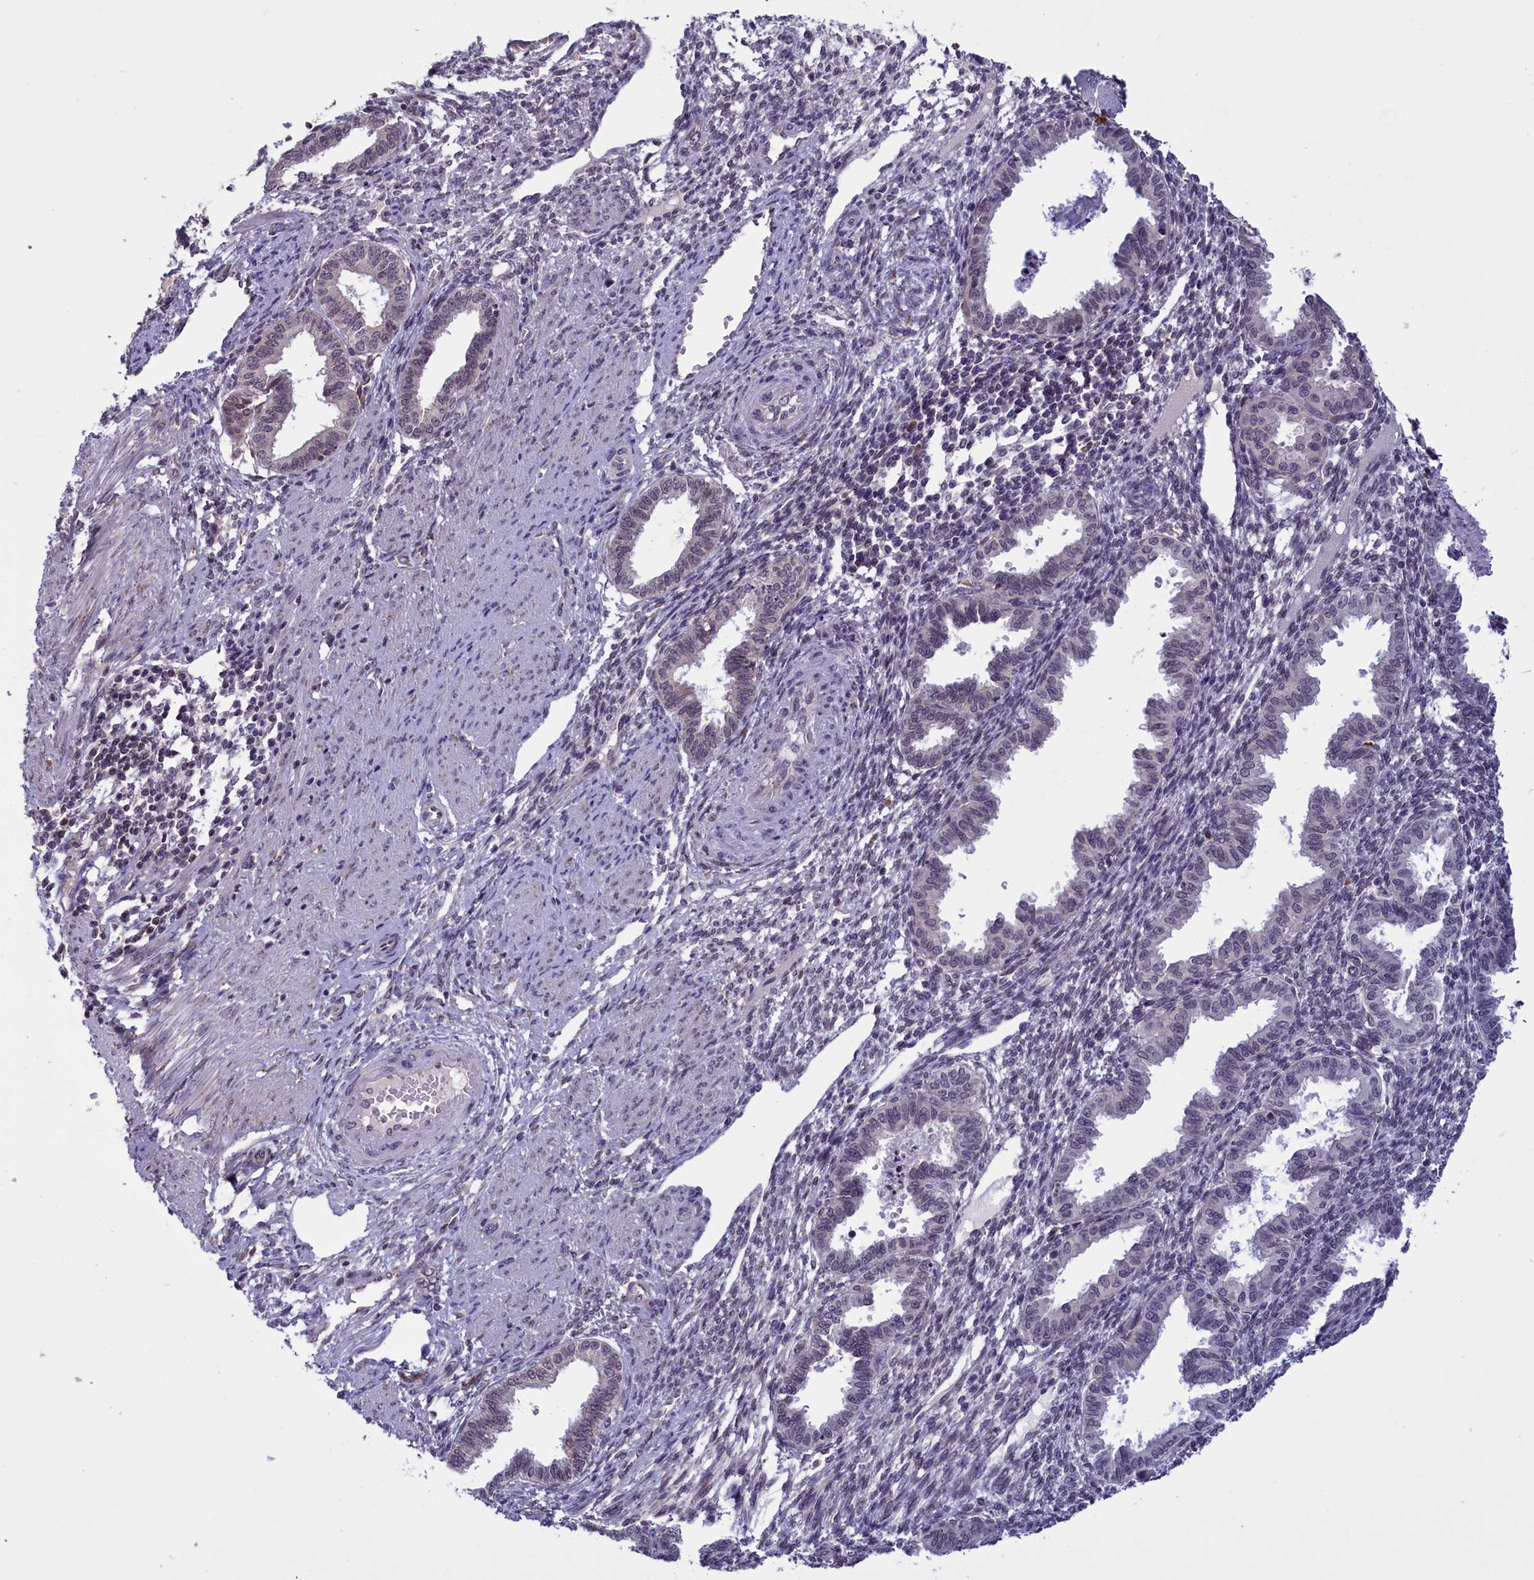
{"staining": {"intensity": "weak", "quantity": "25%-75%", "location": "cytoplasmic/membranous"}, "tissue": "endometrium", "cell_type": "Cells in endometrial stroma", "image_type": "normal", "snomed": [{"axis": "morphology", "description": "Normal tissue, NOS"}, {"axis": "topography", "description": "Endometrium"}], "caption": "Protein staining exhibits weak cytoplasmic/membranous positivity in approximately 25%-75% of cells in endometrial stroma in normal endometrium.", "gene": "PARS2", "patient": {"sex": "female", "age": 33}}